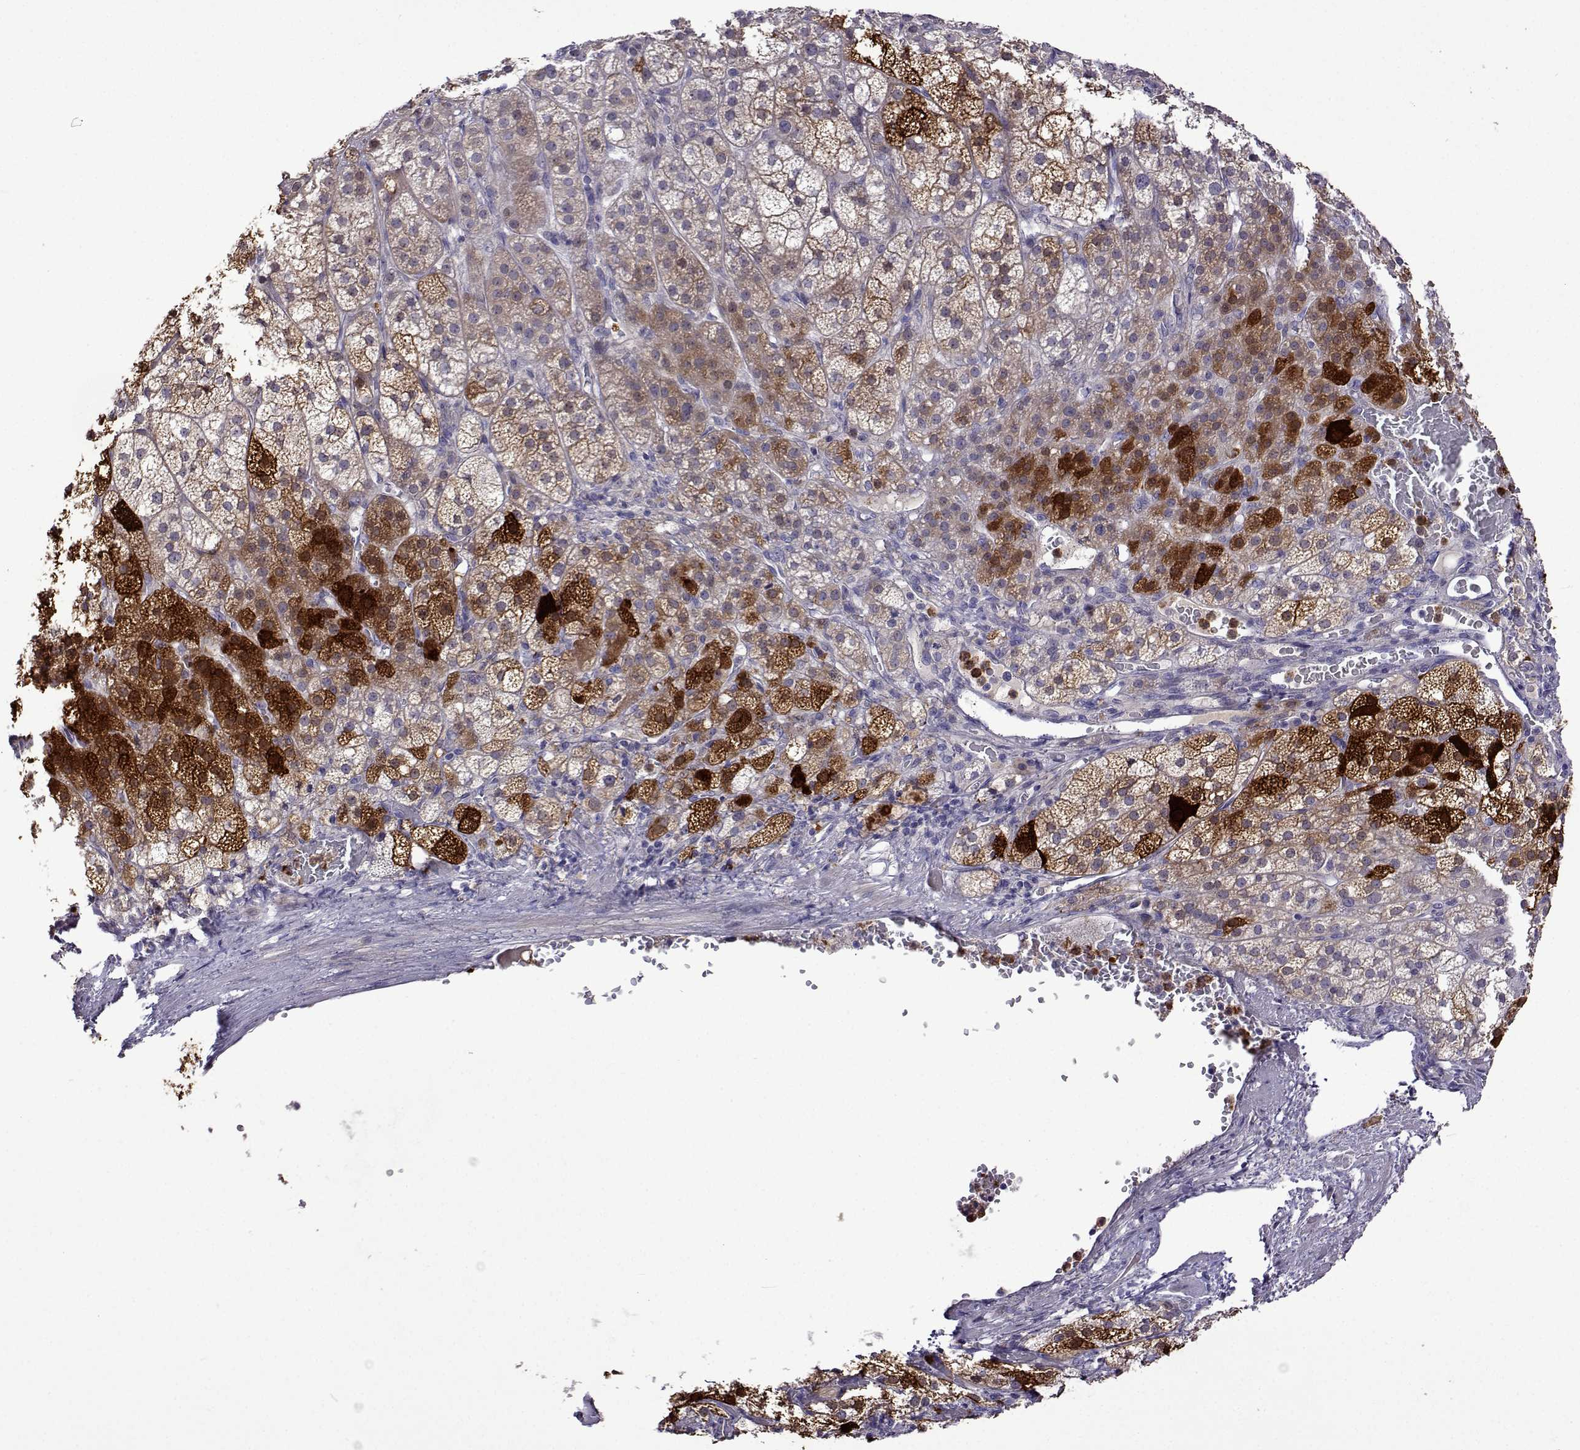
{"staining": {"intensity": "strong", "quantity": "25%-75%", "location": "cytoplasmic/membranous"}, "tissue": "adrenal gland", "cell_type": "Glandular cells", "image_type": "normal", "snomed": [{"axis": "morphology", "description": "Normal tissue, NOS"}, {"axis": "topography", "description": "Adrenal gland"}], "caption": "A high amount of strong cytoplasmic/membranous staining is identified in approximately 25%-75% of glandular cells in normal adrenal gland. The staining was performed using DAB, with brown indicating positive protein expression. Nuclei are stained blue with hematoxylin.", "gene": "SULT2A1", "patient": {"sex": "female", "age": 60}}